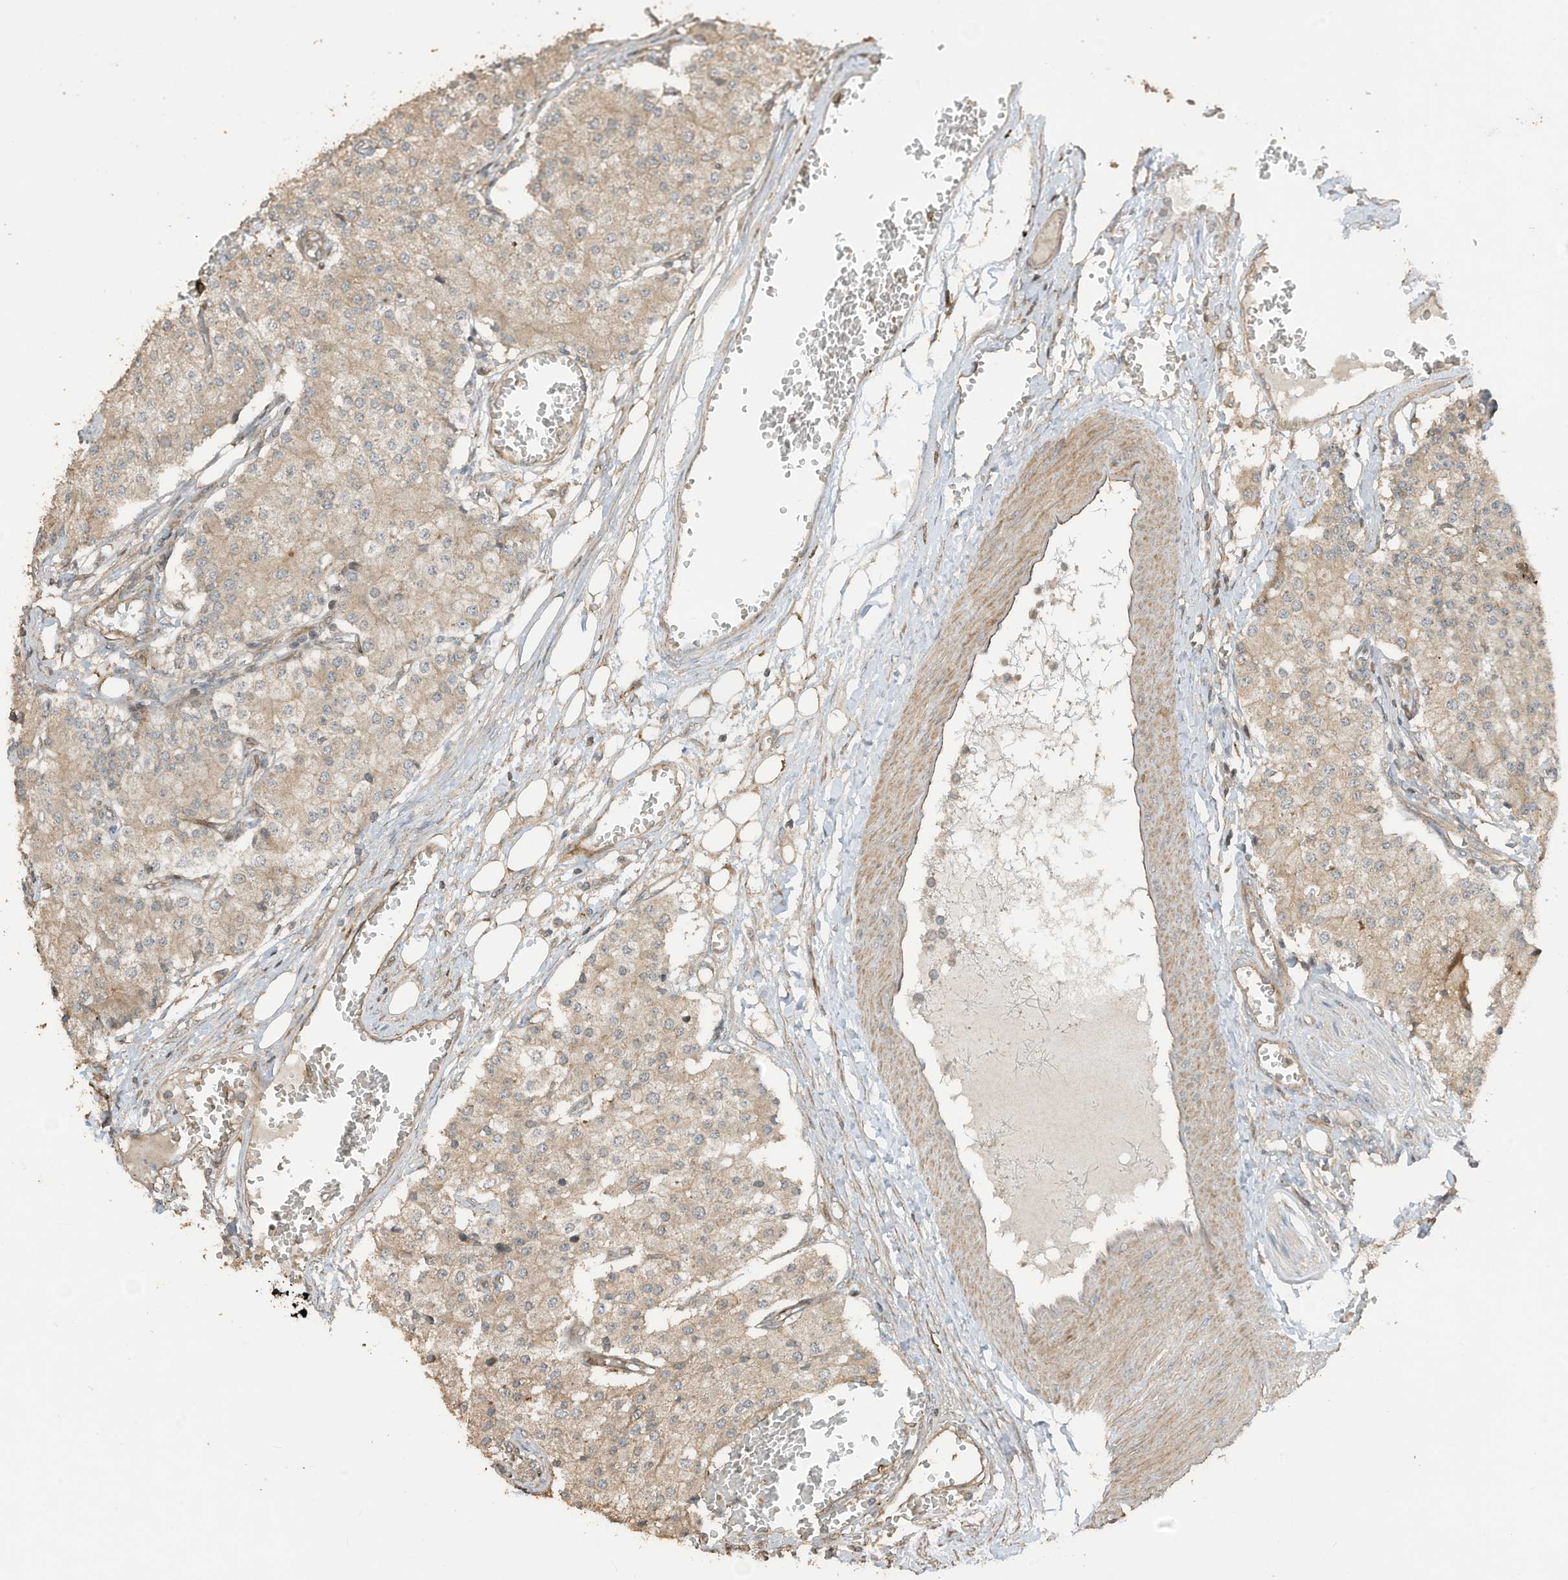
{"staining": {"intensity": "weak", "quantity": ">75%", "location": "cytoplasmic/membranous"}, "tissue": "carcinoid", "cell_type": "Tumor cells", "image_type": "cancer", "snomed": [{"axis": "morphology", "description": "Carcinoid, malignant, NOS"}, {"axis": "topography", "description": "Colon"}], "caption": "Approximately >75% of tumor cells in human carcinoid show weak cytoplasmic/membranous protein positivity as visualized by brown immunohistochemical staining.", "gene": "ZNF653", "patient": {"sex": "female", "age": 52}}